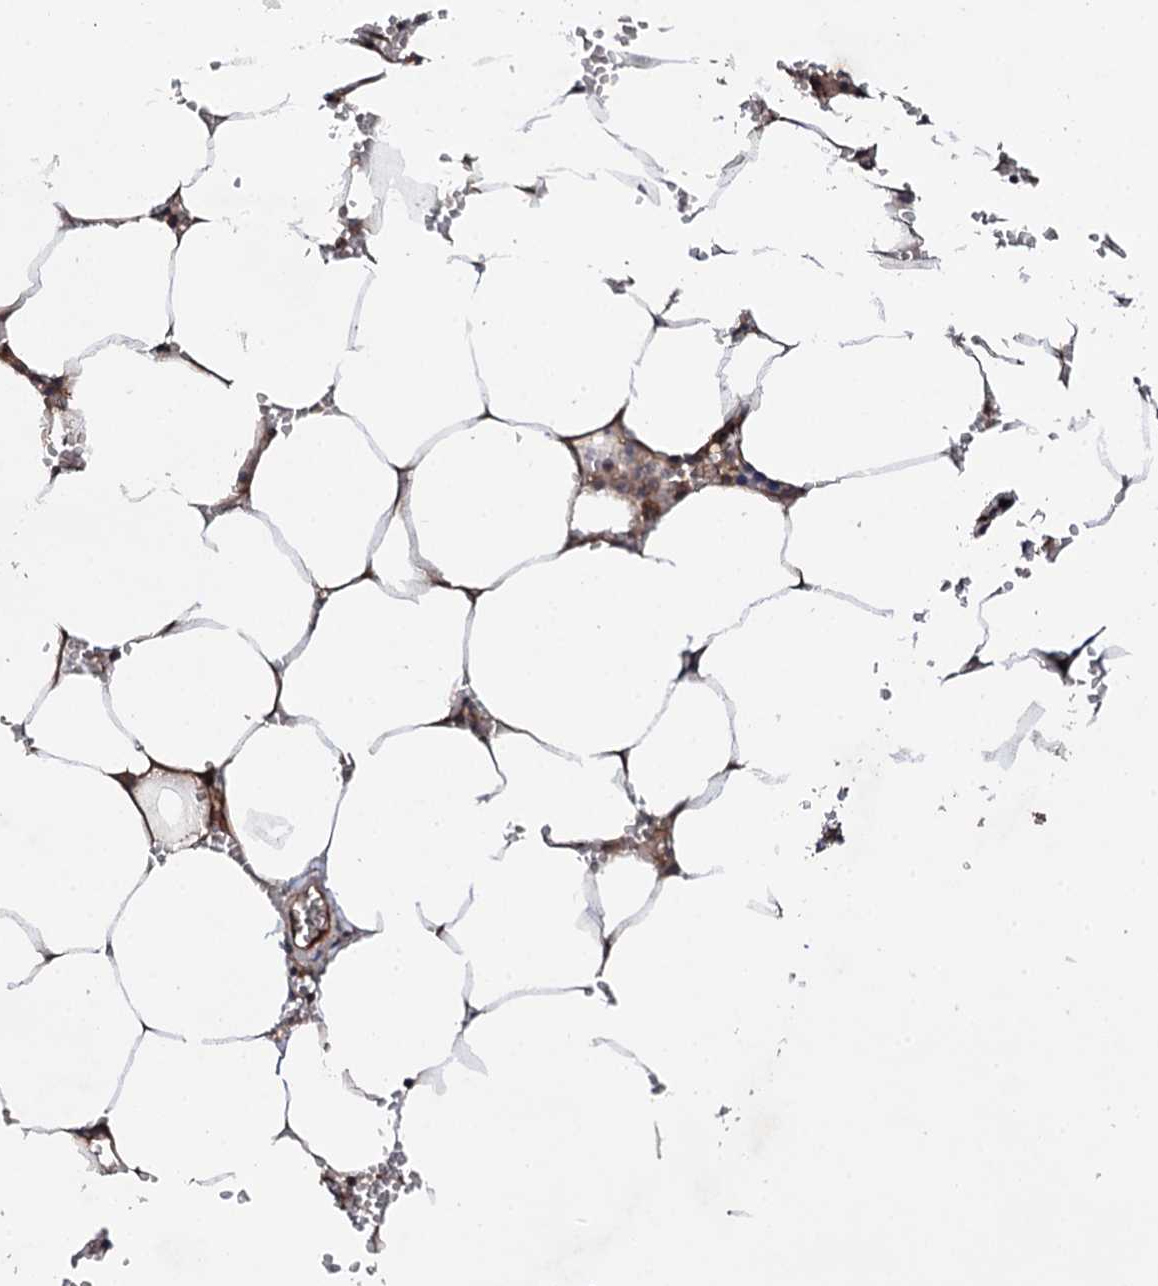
{"staining": {"intensity": "weak", "quantity": "<25%", "location": "cytoplasmic/membranous"}, "tissue": "bone marrow", "cell_type": "Hematopoietic cells", "image_type": "normal", "snomed": [{"axis": "morphology", "description": "Normal tissue, NOS"}, {"axis": "topography", "description": "Bone marrow"}], "caption": "Hematopoietic cells show no significant positivity in benign bone marrow.", "gene": "FAM111A", "patient": {"sex": "male", "age": 70}}